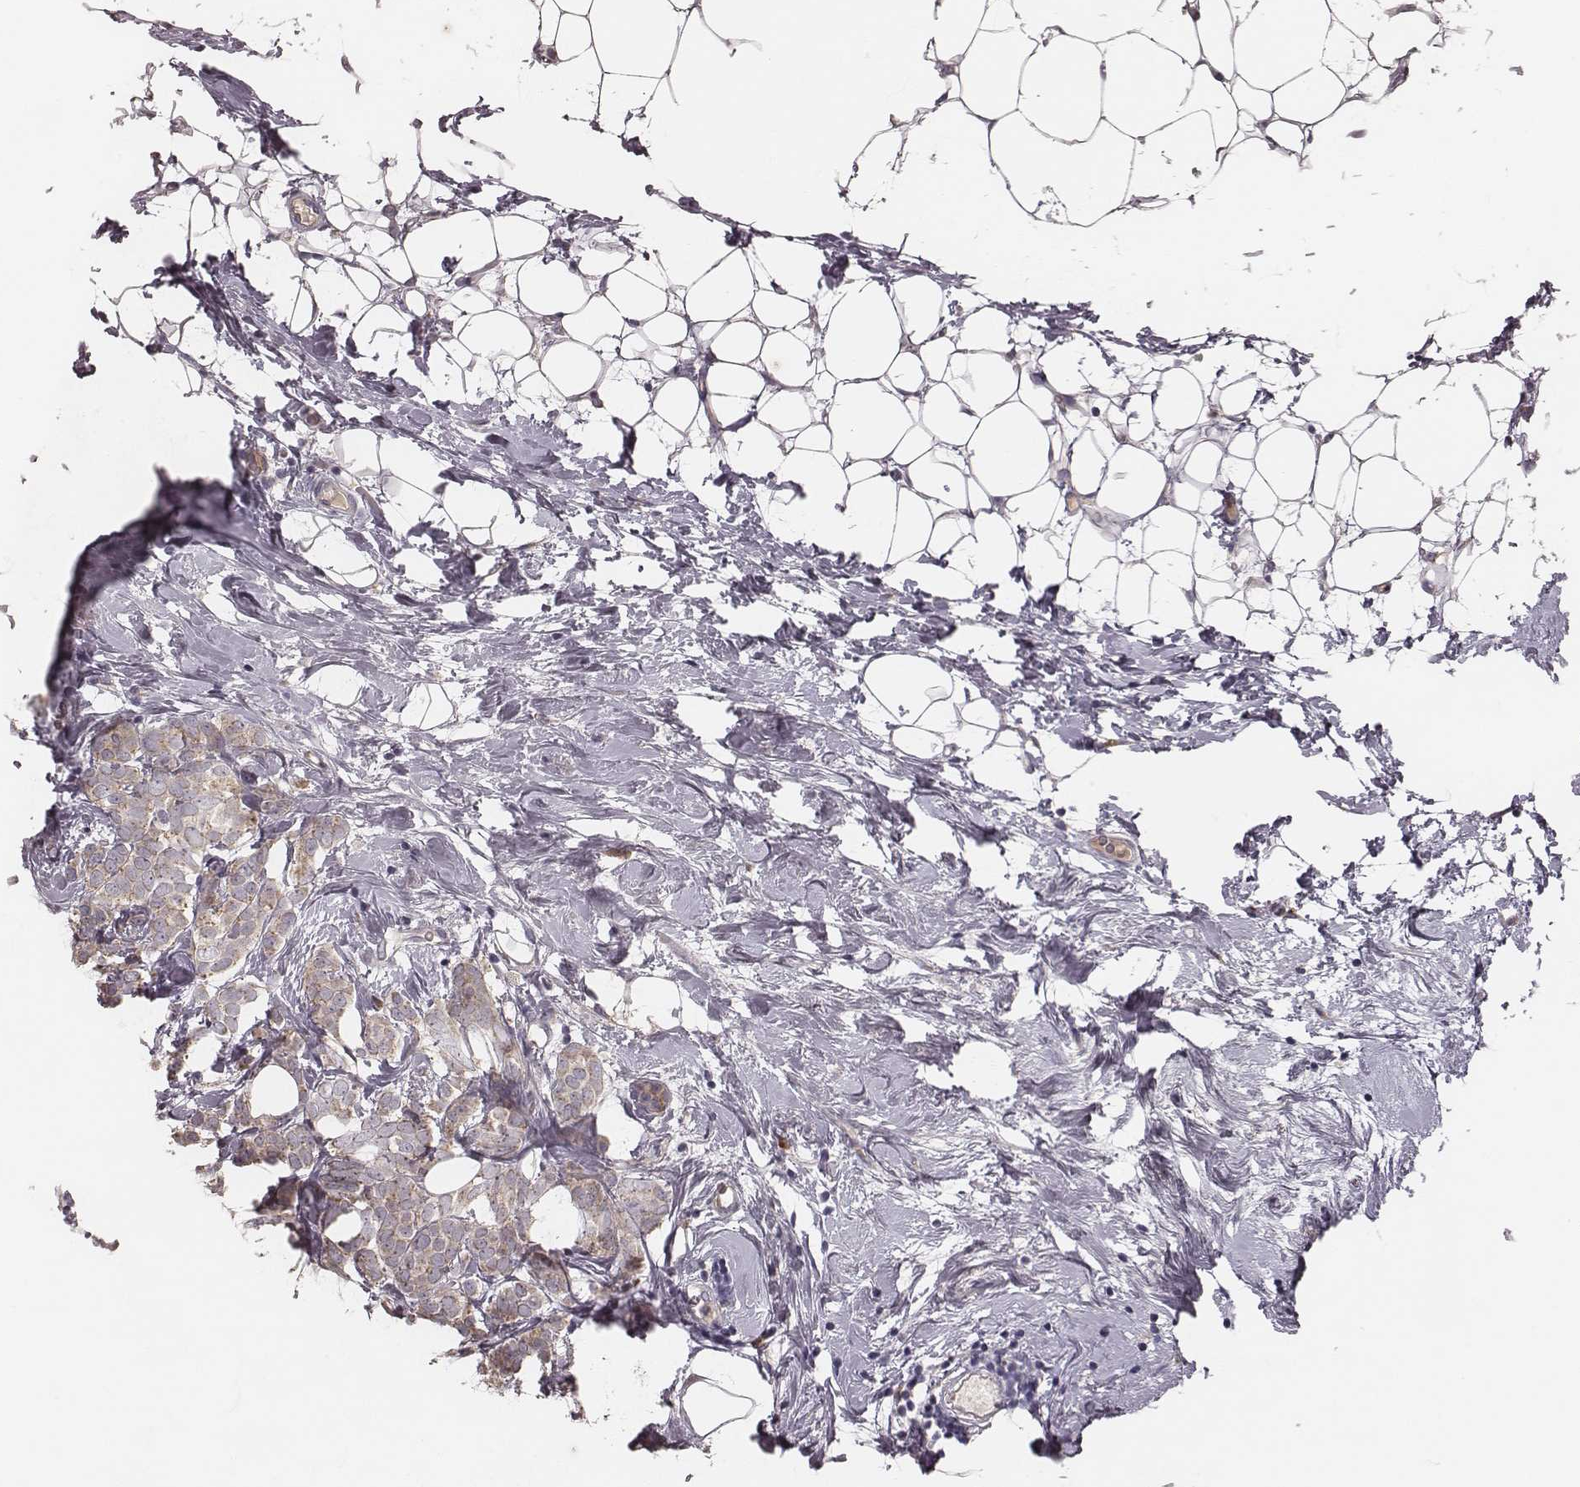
{"staining": {"intensity": "moderate", "quantity": "<25%", "location": "cytoplasmic/membranous"}, "tissue": "breast cancer", "cell_type": "Tumor cells", "image_type": "cancer", "snomed": [{"axis": "morphology", "description": "Lobular carcinoma"}, {"axis": "topography", "description": "Breast"}], "caption": "There is low levels of moderate cytoplasmic/membranous expression in tumor cells of lobular carcinoma (breast), as demonstrated by immunohistochemical staining (brown color).", "gene": "P2RX5", "patient": {"sex": "female", "age": 49}}